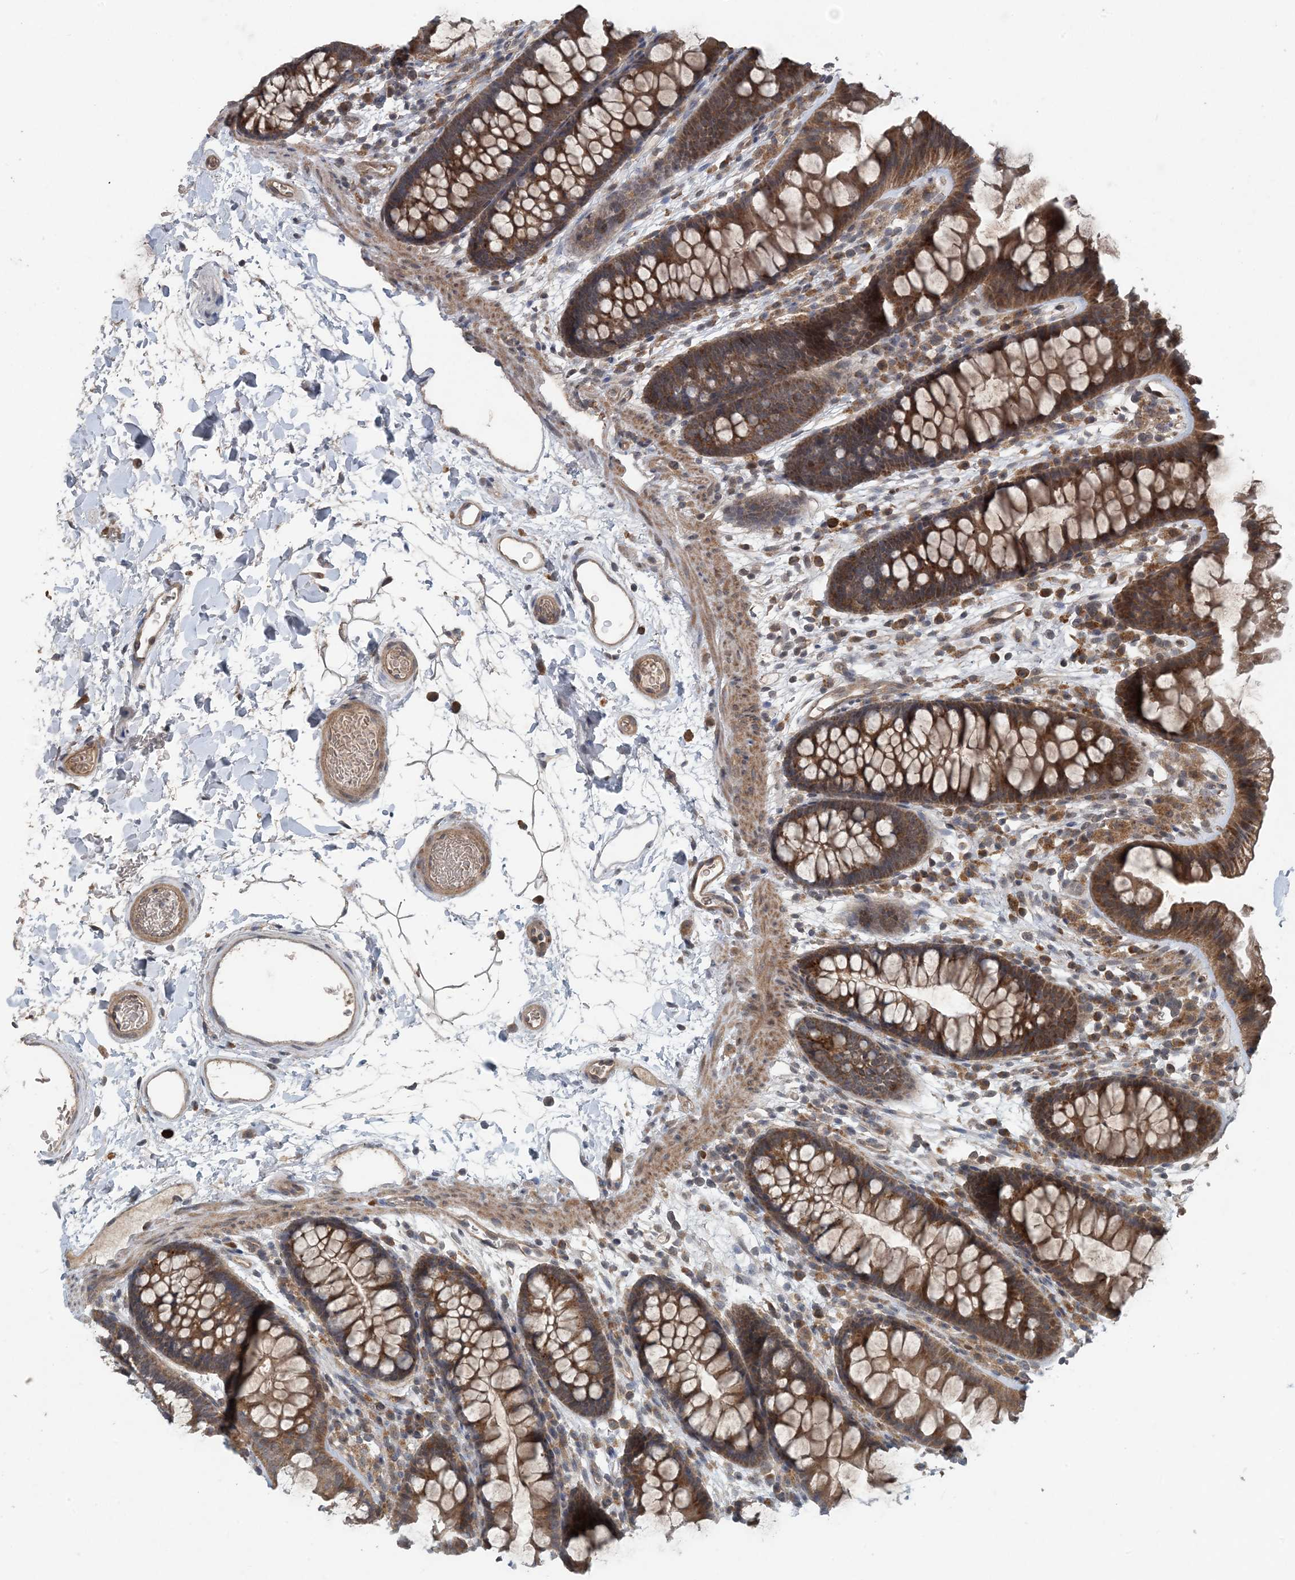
{"staining": {"intensity": "weak", "quantity": ">75%", "location": "cytoplasmic/membranous"}, "tissue": "colon", "cell_type": "Endothelial cells", "image_type": "normal", "snomed": [{"axis": "morphology", "description": "Normal tissue, NOS"}, {"axis": "topography", "description": "Colon"}], "caption": "Weak cytoplasmic/membranous protein positivity is identified in approximately >75% of endothelial cells in colon. The staining was performed using DAB (3,3'-diaminobenzidine), with brown indicating positive protein expression. Nuclei are stained blue with hematoxylin.", "gene": "MYO9B", "patient": {"sex": "female", "age": 62}}